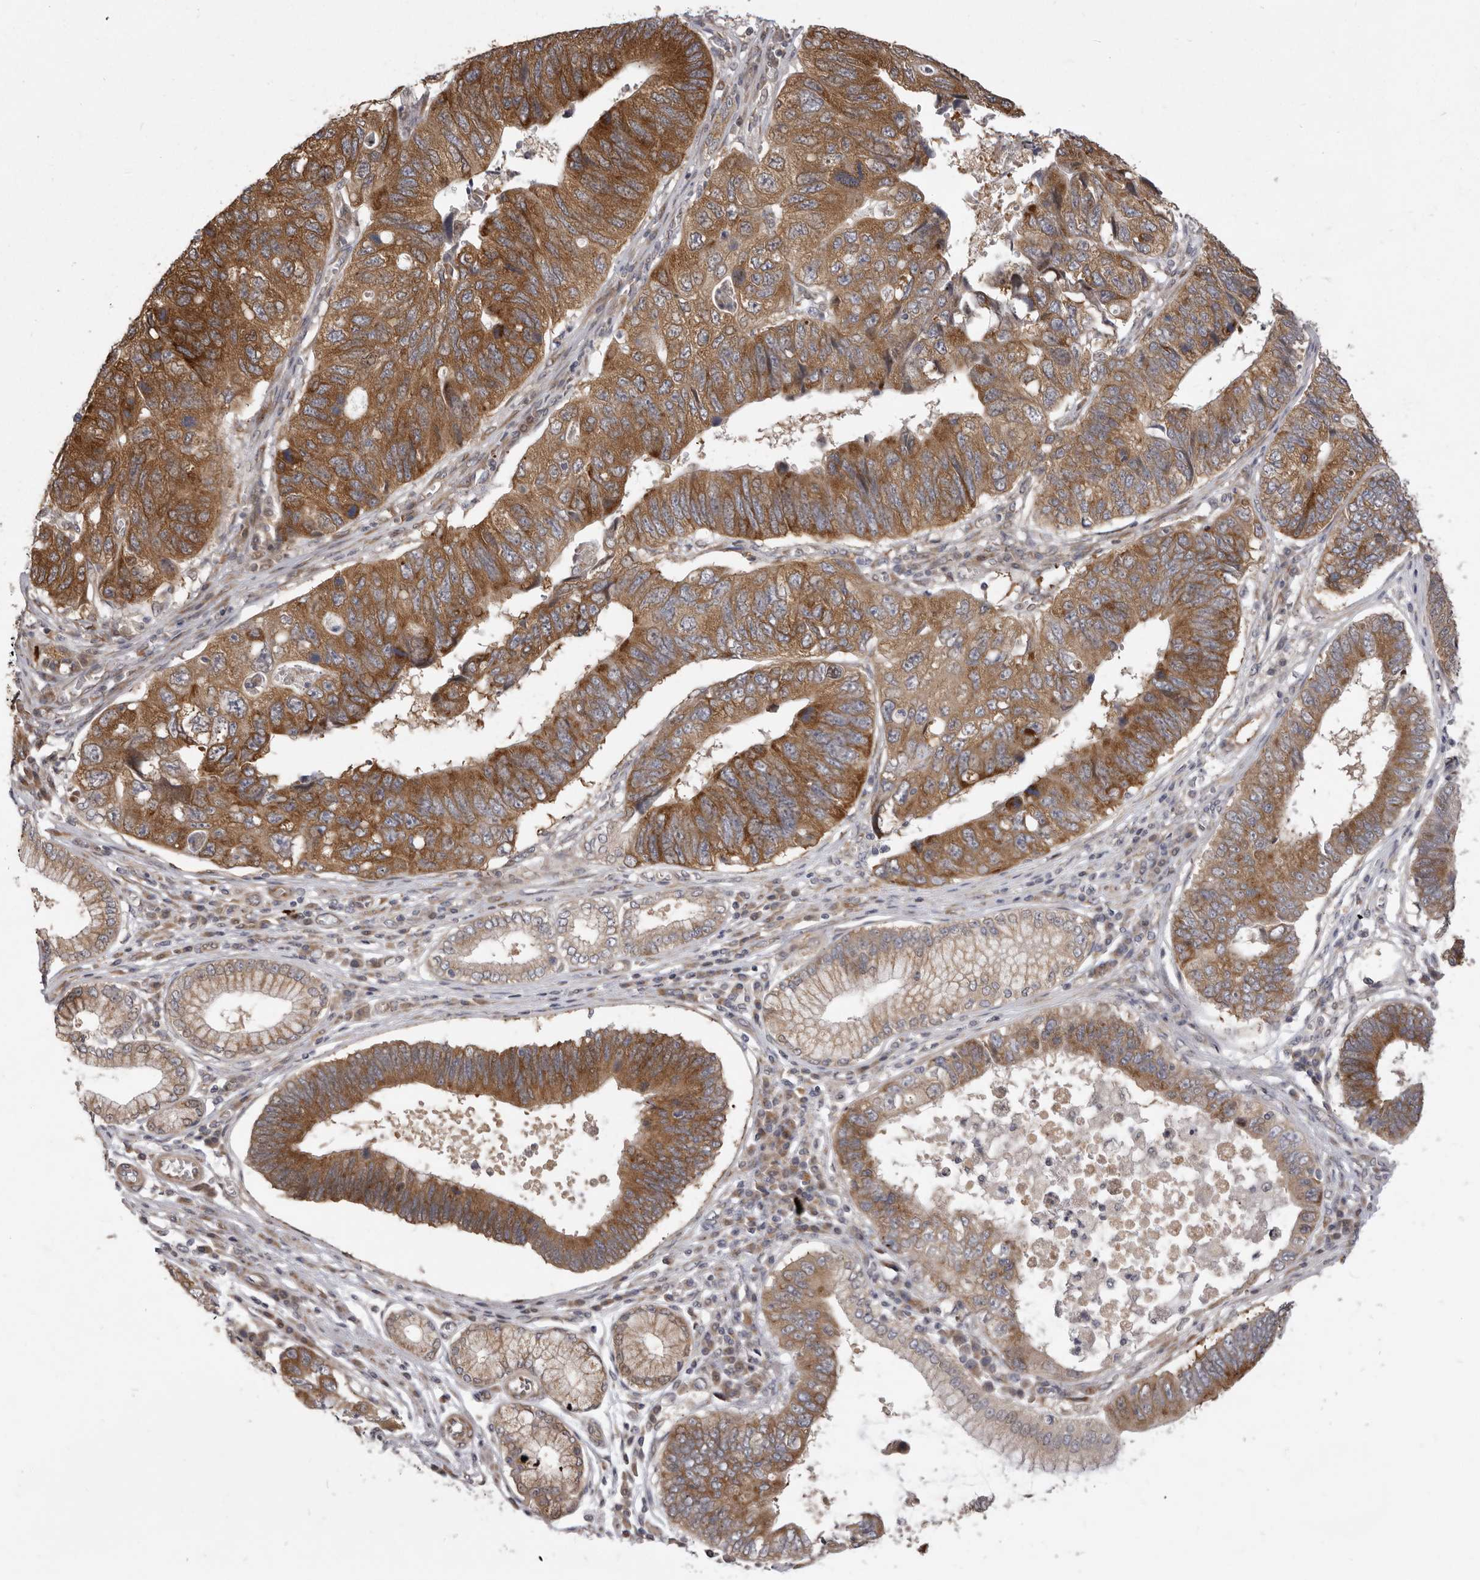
{"staining": {"intensity": "strong", "quantity": ">75%", "location": "cytoplasmic/membranous"}, "tissue": "stomach cancer", "cell_type": "Tumor cells", "image_type": "cancer", "snomed": [{"axis": "morphology", "description": "Adenocarcinoma, NOS"}, {"axis": "topography", "description": "Stomach"}], "caption": "Immunohistochemistry (IHC) staining of adenocarcinoma (stomach), which displays high levels of strong cytoplasmic/membranous expression in about >75% of tumor cells indicating strong cytoplasmic/membranous protein positivity. The staining was performed using DAB (3,3'-diaminobenzidine) (brown) for protein detection and nuclei were counterstained in hematoxylin (blue).", "gene": "TBC1D8B", "patient": {"sex": "male", "age": 59}}